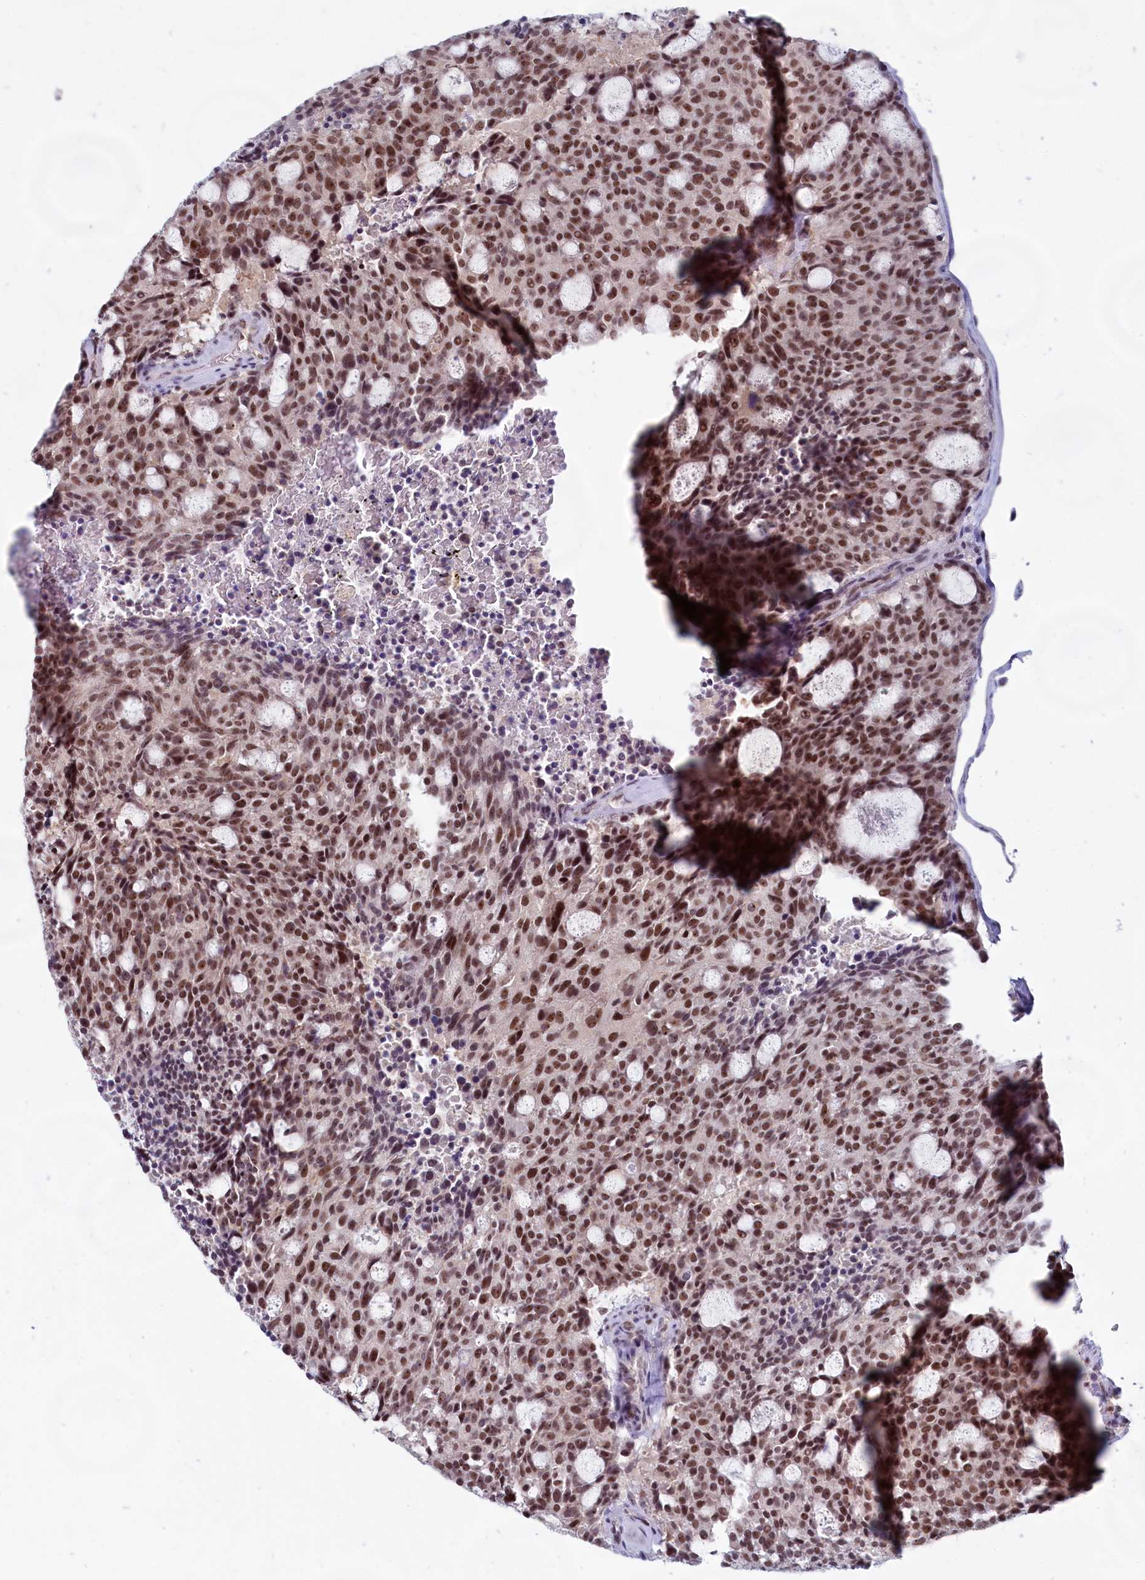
{"staining": {"intensity": "strong", "quantity": ">75%", "location": "nuclear"}, "tissue": "carcinoid", "cell_type": "Tumor cells", "image_type": "cancer", "snomed": [{"axis": "morphology", "description": "Carcinoid, malignant, NOS"}, {"axis": "topography", "description": "Pancreas"}], "caption": "DAB (3,3'-diaminobenzidine) immunohistochemical staining of human malignant carcinoid reveals strong nuclear protein positivity in approximately >75% of tumor cells.", "gene": "C1D", "patient": {"sex": "female", "age": 54}}